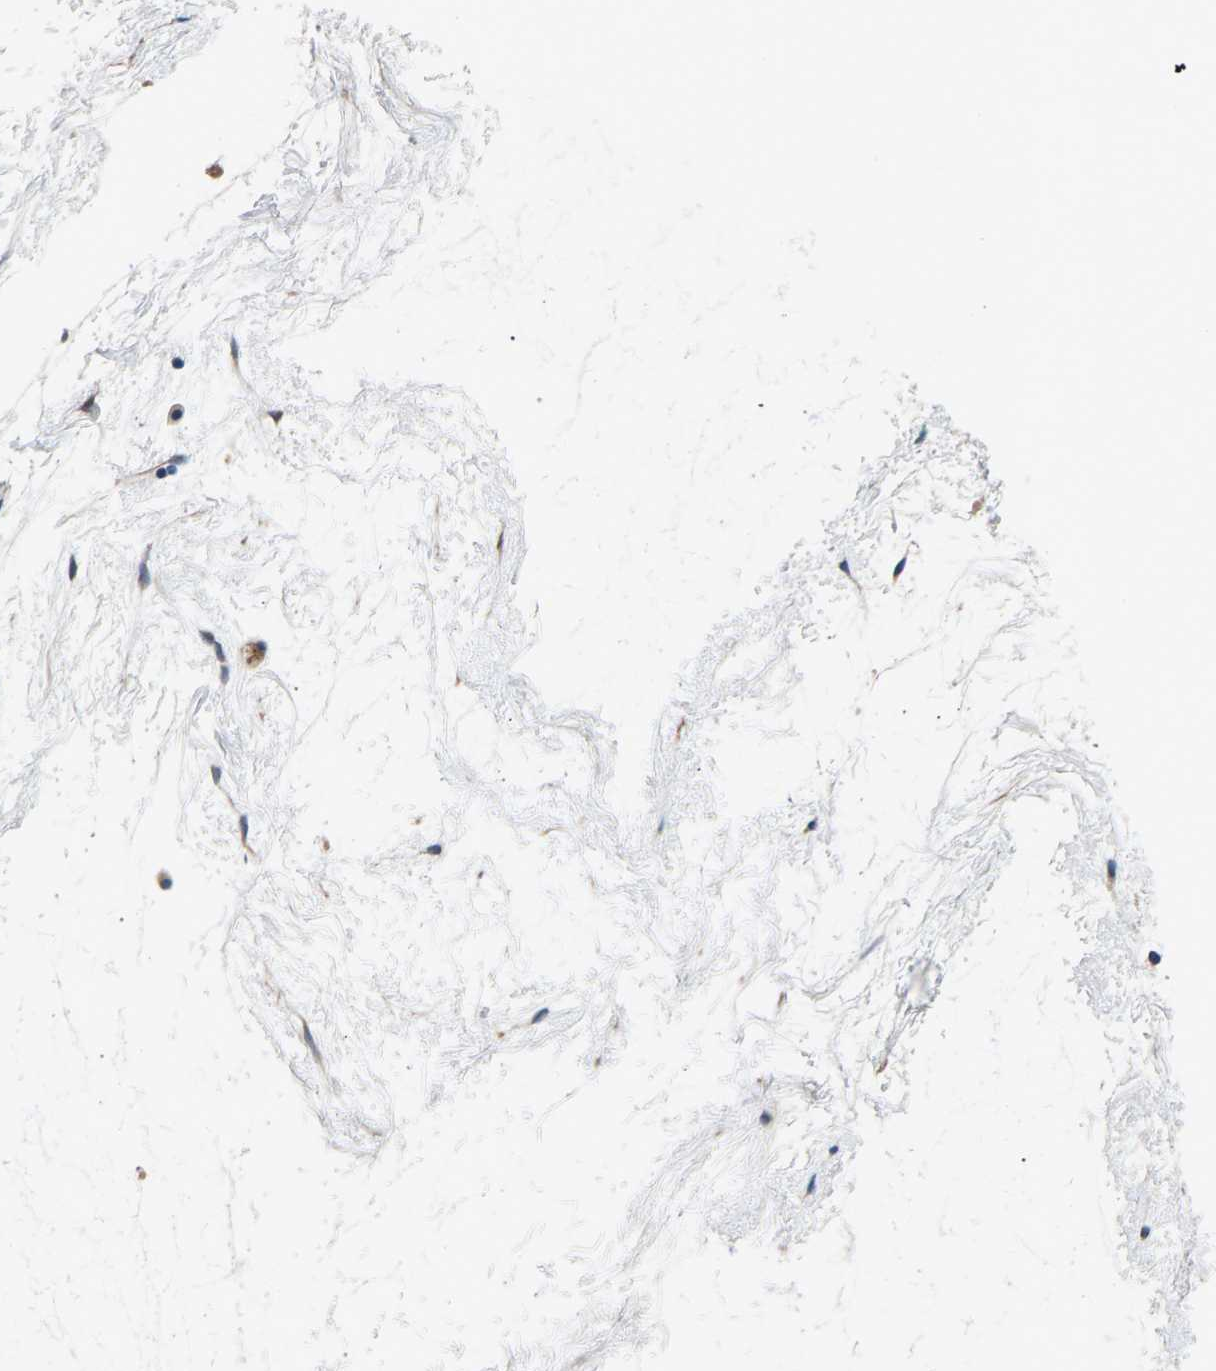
{"staining": {"intensity": "weak", "quantity": ">75%", "location": "cytoplasmic/membranous"}, "tissue": "nasopharynx", "cell_type": "Respiratory epithelial cells", "image_type": "normal", "snomed": [{"axis": "morphology", "description": "Normal tissue, NOS"}, {"axis": "morphology", "description": "Inflammation, NOS"}, {"axis": "topography", "description": "Nasopharynx"}], "caption": "Benign nasopharynx exhibits weak cytoplasmic/membranous staining in approximately >75% of respiratory epithelial cells.", "gene": "NT5C", "patient": {"sex": "male", "age": 48}}